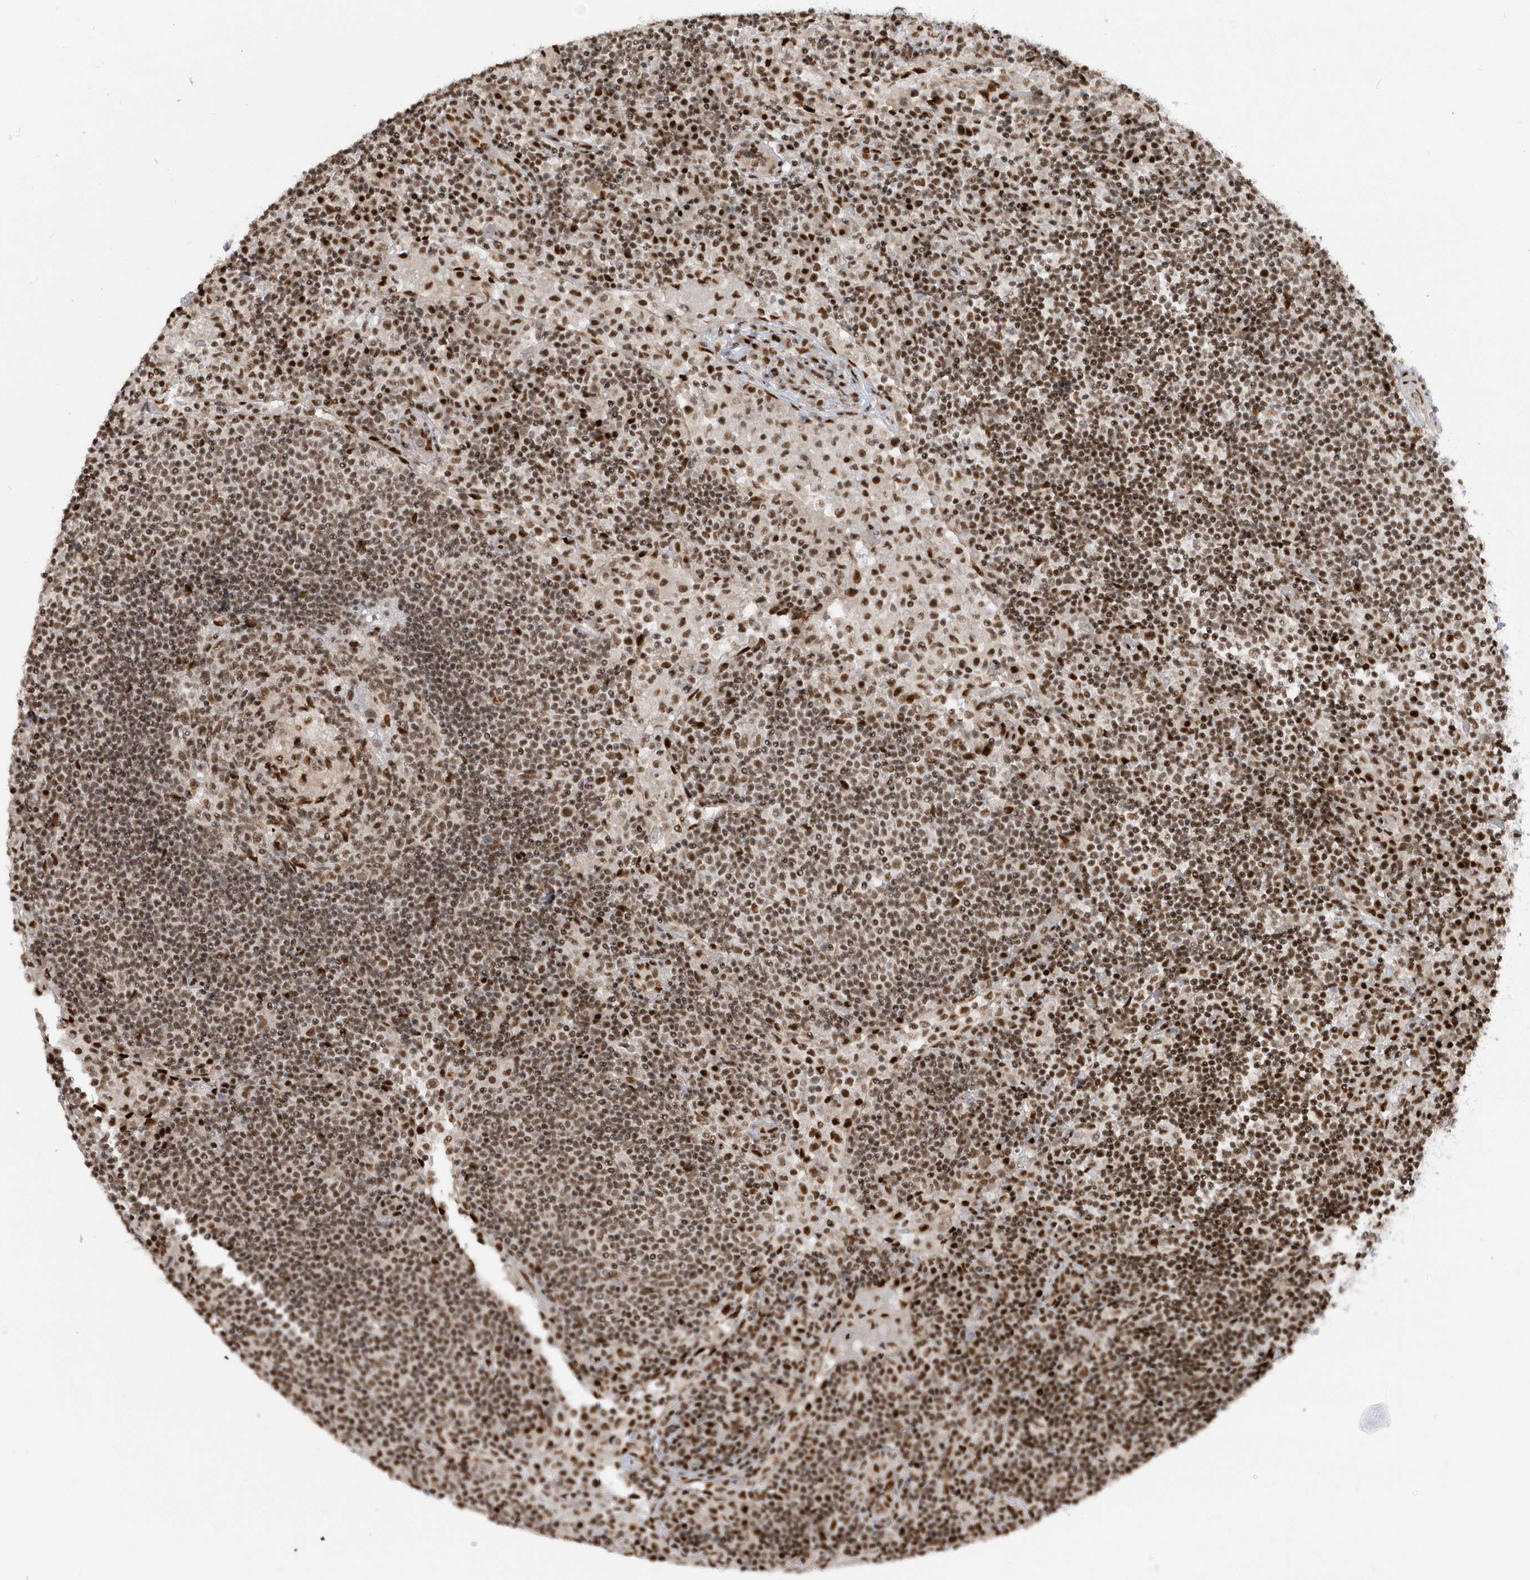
{"staining": {"intensity": "moderate", "quantity": ">75%", "location": "nuclear"}, "tissue": "lymph node", "cell_type": "Germinal center cells", "image_type": "normal", "snomed": [{"axis": "morphology", "description": "Normal tissue, NOS"}, {"axis": "topography", "description": "Lymph node"}], "caption": "DAB immunohistochemical staining of normal lymph node reveals moderate nuclear protein positivity in about >75% of germinal center cells.", "gene": "SEPHS1", "patient": {"sex": "female", "age": 53}}